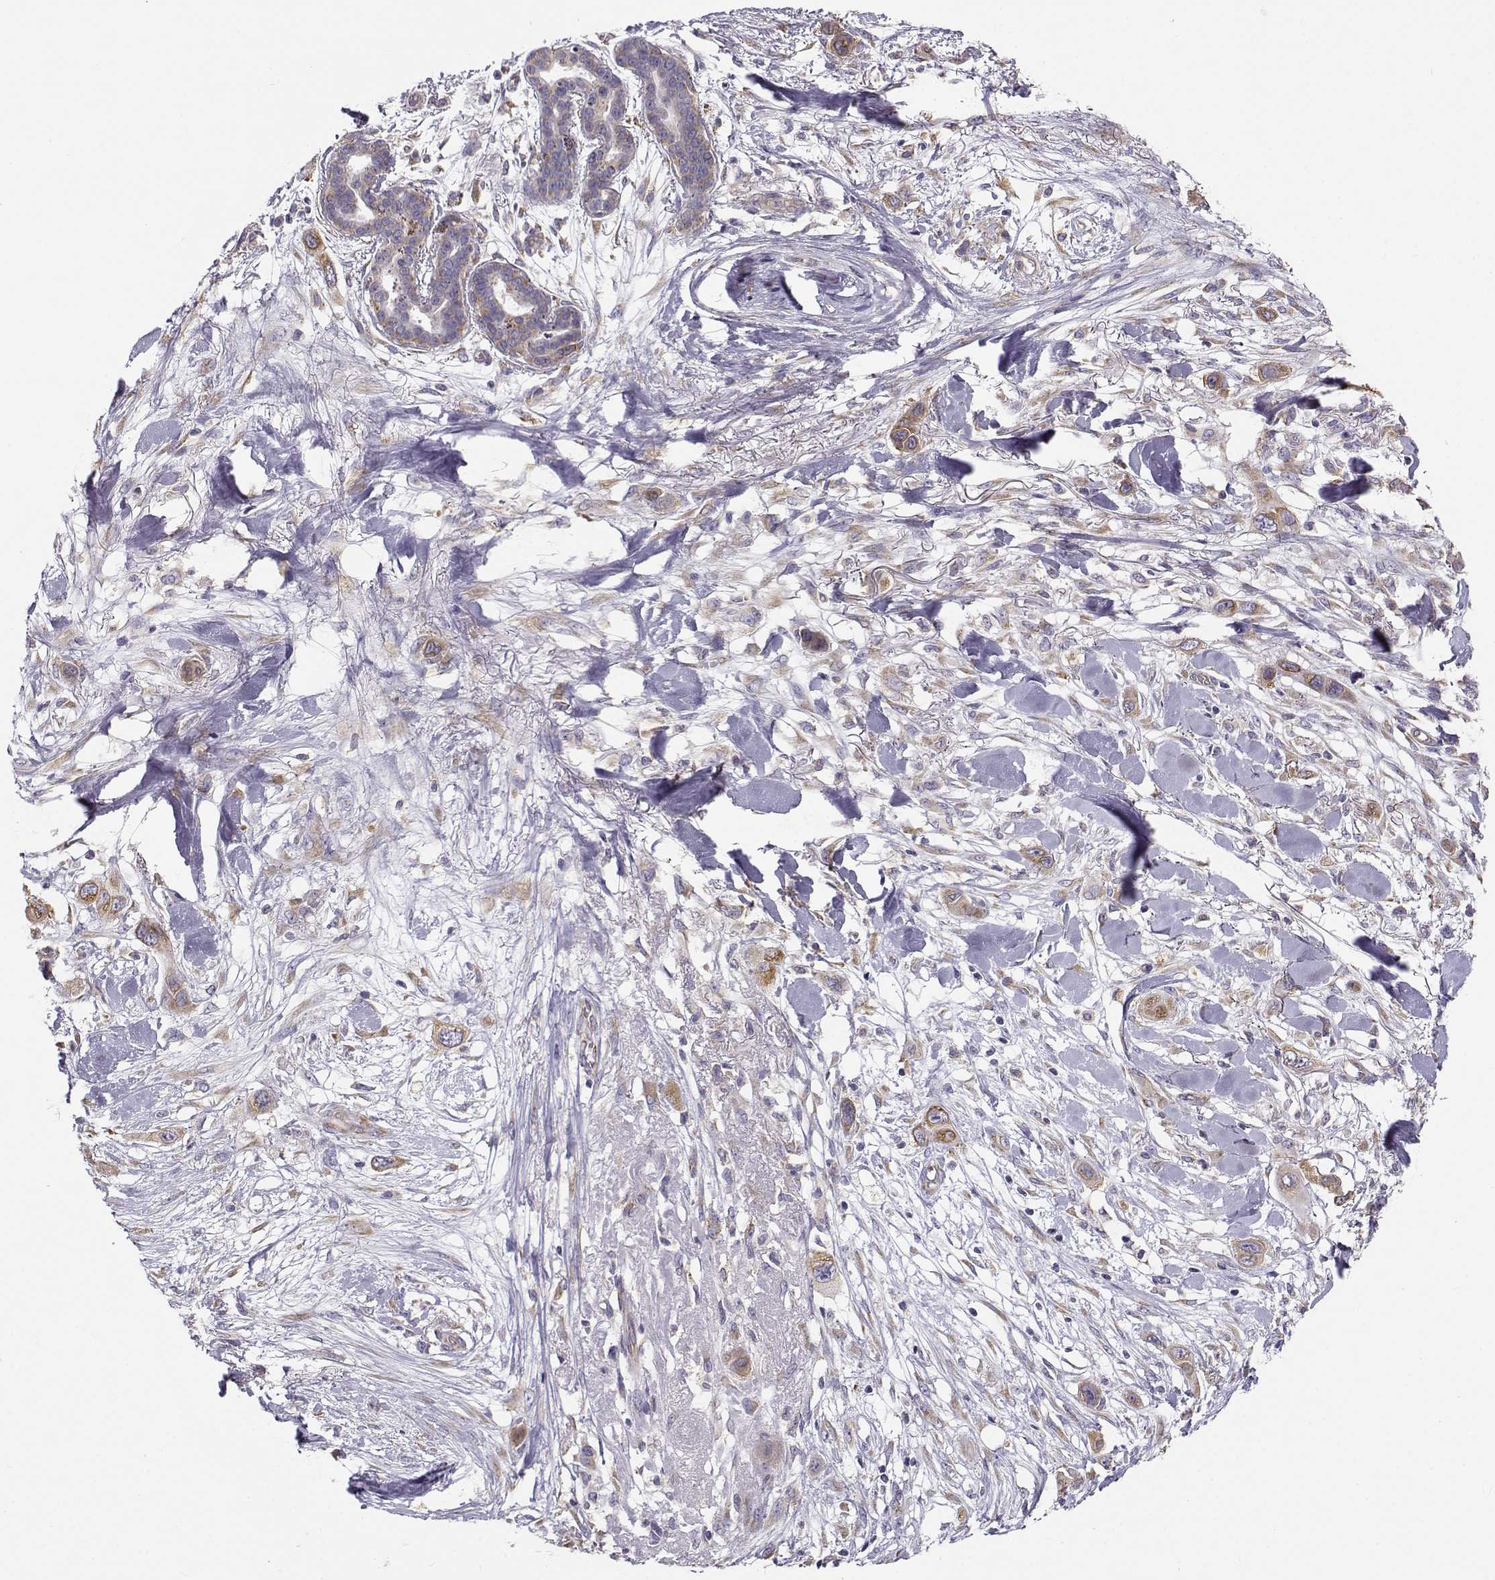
{"staining": {"intensity": "weak", "quantity": ">75%", "location": "cytoplasmic/membranous"}, "tissue": "skin cancer", "cell_type": "Tumor cells", "image_type": "cancer", "snomed": [{"axis": "morphology", "description": "Squamous cell carcinoma, NOS"}, {"axis": "topography", "description": "Skin"}], "caption": "High-magnification brightfield microscopy of skin cancer (squamous cell carcinoma) stained with DAB (brown) and counterstained with hematoxylin (blue). tumor cells exhibit weak cytoplasmic/membranous staining is identified in about>75% of cells. The staining was performed using DAB to visualize the protein expression in brown, while the nuclei were stained in blue with hematoxylin (Magnification: 20x).", "gene": "BEND6", "patient": {"sex": "male", "age": 79}}